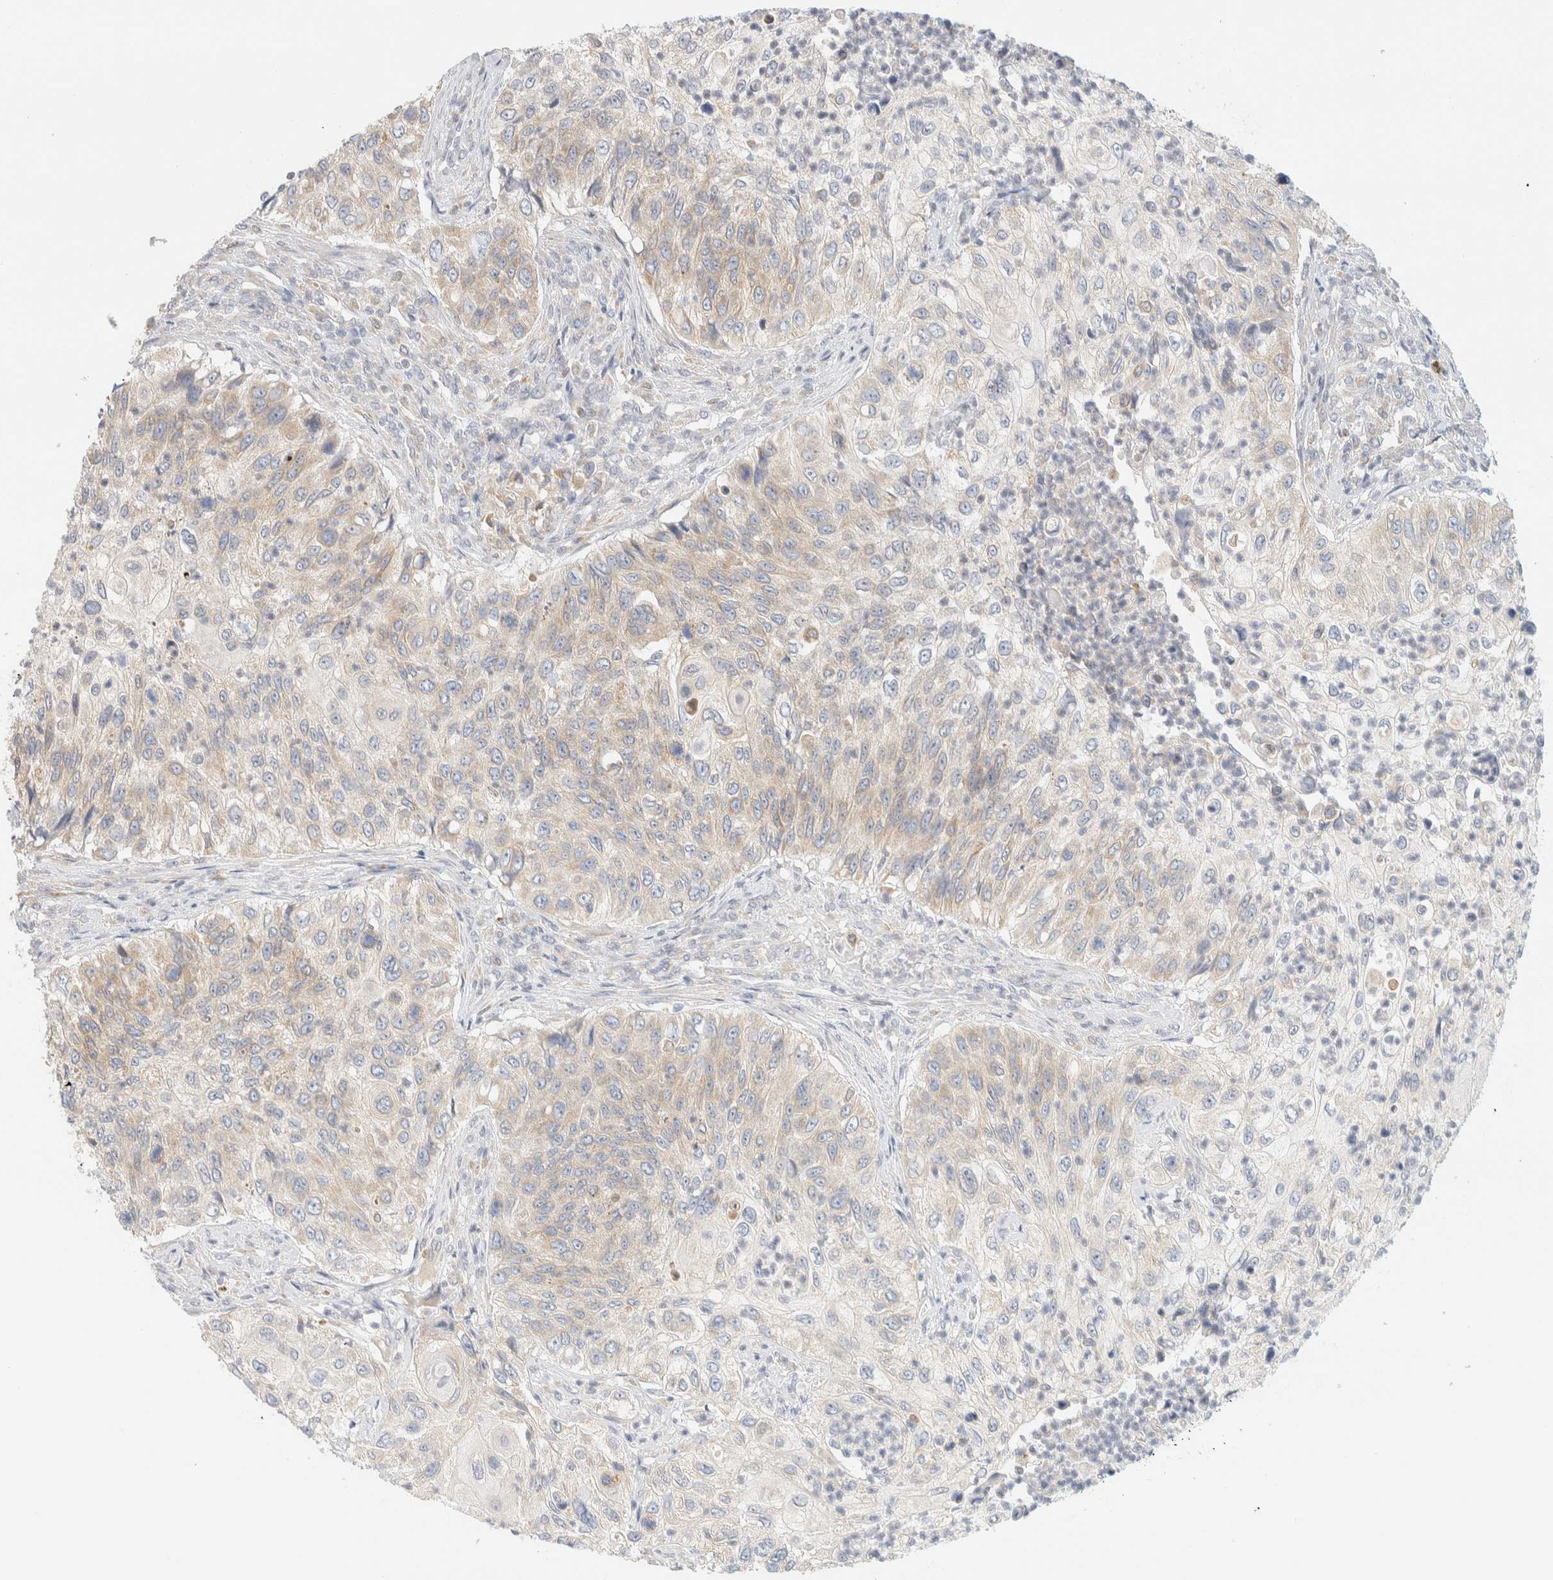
{"staining": {"intensity": "weak", "quantity": "25%-75%", "location": "cytoplasmic/membranous"}, "tissue": "urothelial cancer", "cell_type": "Tumor cells", "image_type": "cancer", "snomed": [{"axis": "morphology", "description": "Urothelial carcinoma, High grade"}, {"axis": "topography", "description": "Urinary bladder"}], "caption": "Human high-grade urothelial carcinoma stained for a protein (brown) exhibits weak cytoplasmic/membranous positive staining in about 25%-75% of tumor cells.", "gene": "NT5C", "patient": {"sex": "female", "age": 60}}